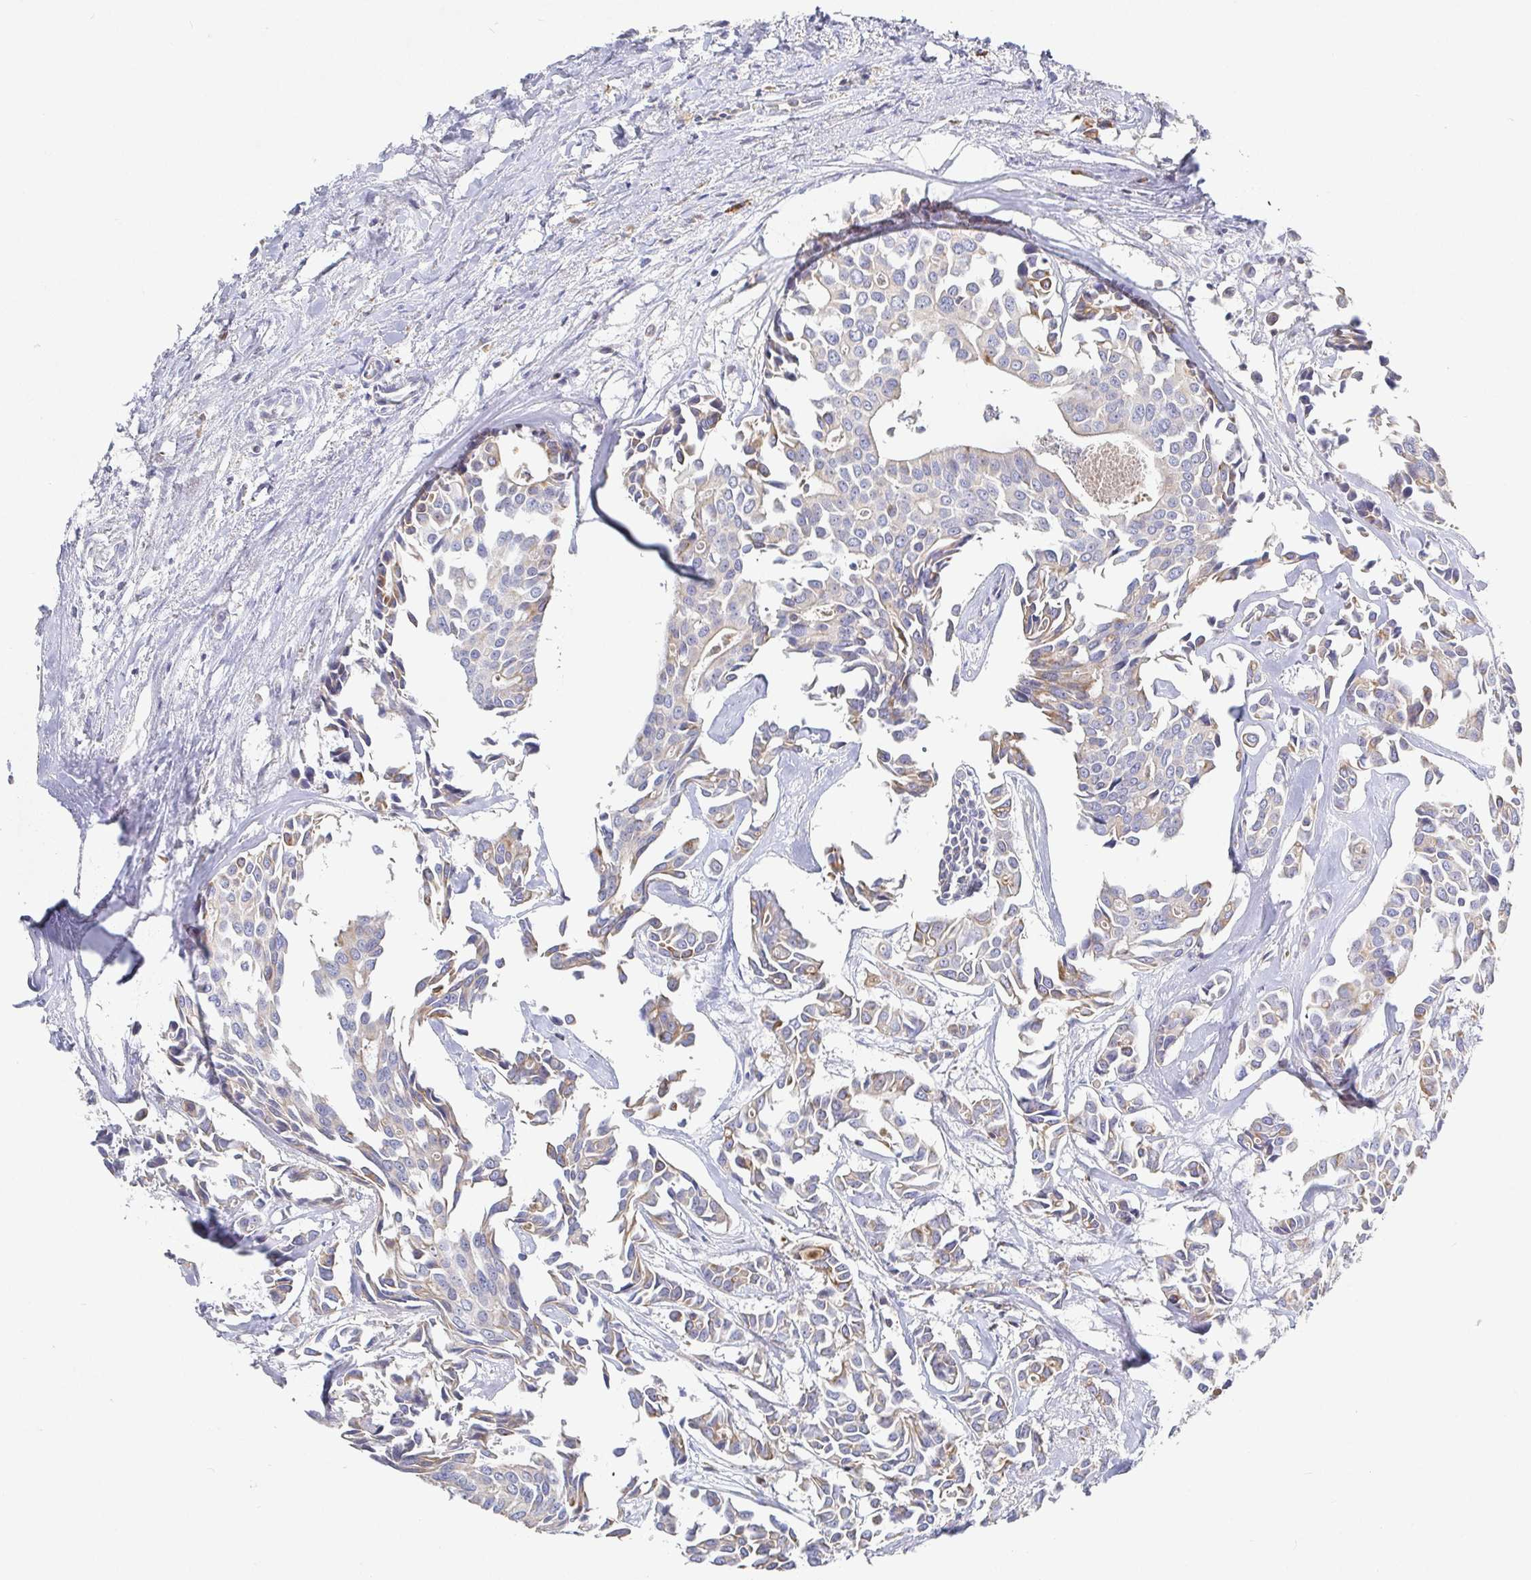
{"staining": {"intensity": "weak", "quantity": "<25%", "location": "cytoplasmic/membranous"}, "tissue": "breast cancer", "cell_type": "Tumor cells", "image_type": "cancer", "snomed": [{"axis": "morphology", "description": "Duct carcinoma"}, {"axis": "topography", "description": "Breast"}], "caption": "Human breast cancer stained for a protein using IHC shows no expression in tumor cells.", "gene": "IRAK2", "patient": {"sex": "female", "age": 54}}